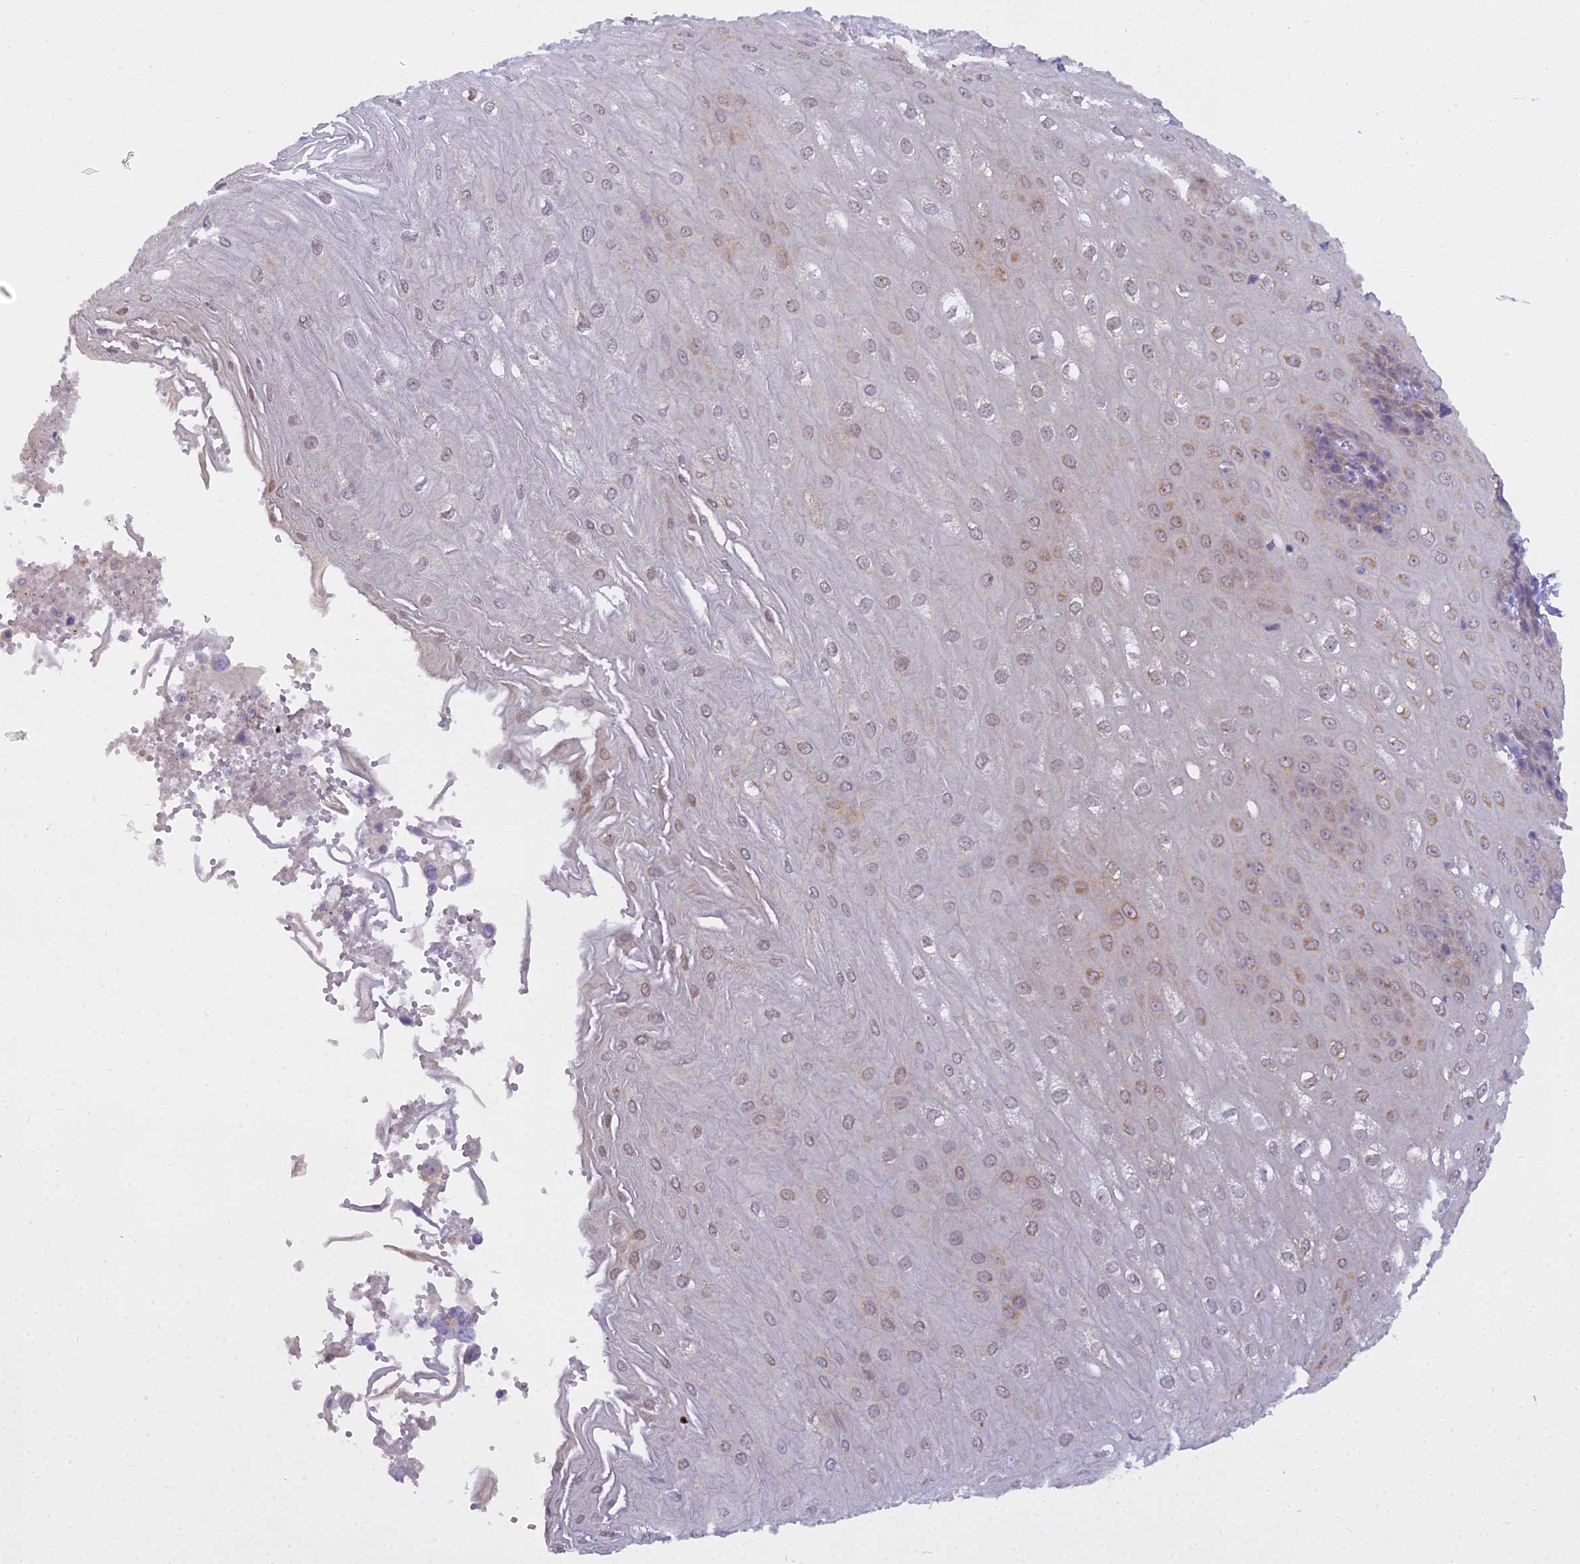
{"staining": {"intensity": "moderate", "quantity": "25%-75%", "location": "cytoplasmic/membranous,nuclear"}, "tissue": "esophagus", "cell_type": "Squamous epithelial cells", "image_type": "normal", "snomed": [{"axis": "morphology", "description": "Normal tissue, NOS"}, {"axis": "topography", "description": "Esophagus"}], "caption": "Immunohistochemistry of unremarkable human esophagus demonstrates medium levels of moderate cytoplasmic/membranous,nuclear positivity in approximately 25%-75% of squamous epithelial cells.", "gene": "BLNK", "patient": {"sex": "male", "age": 60}}